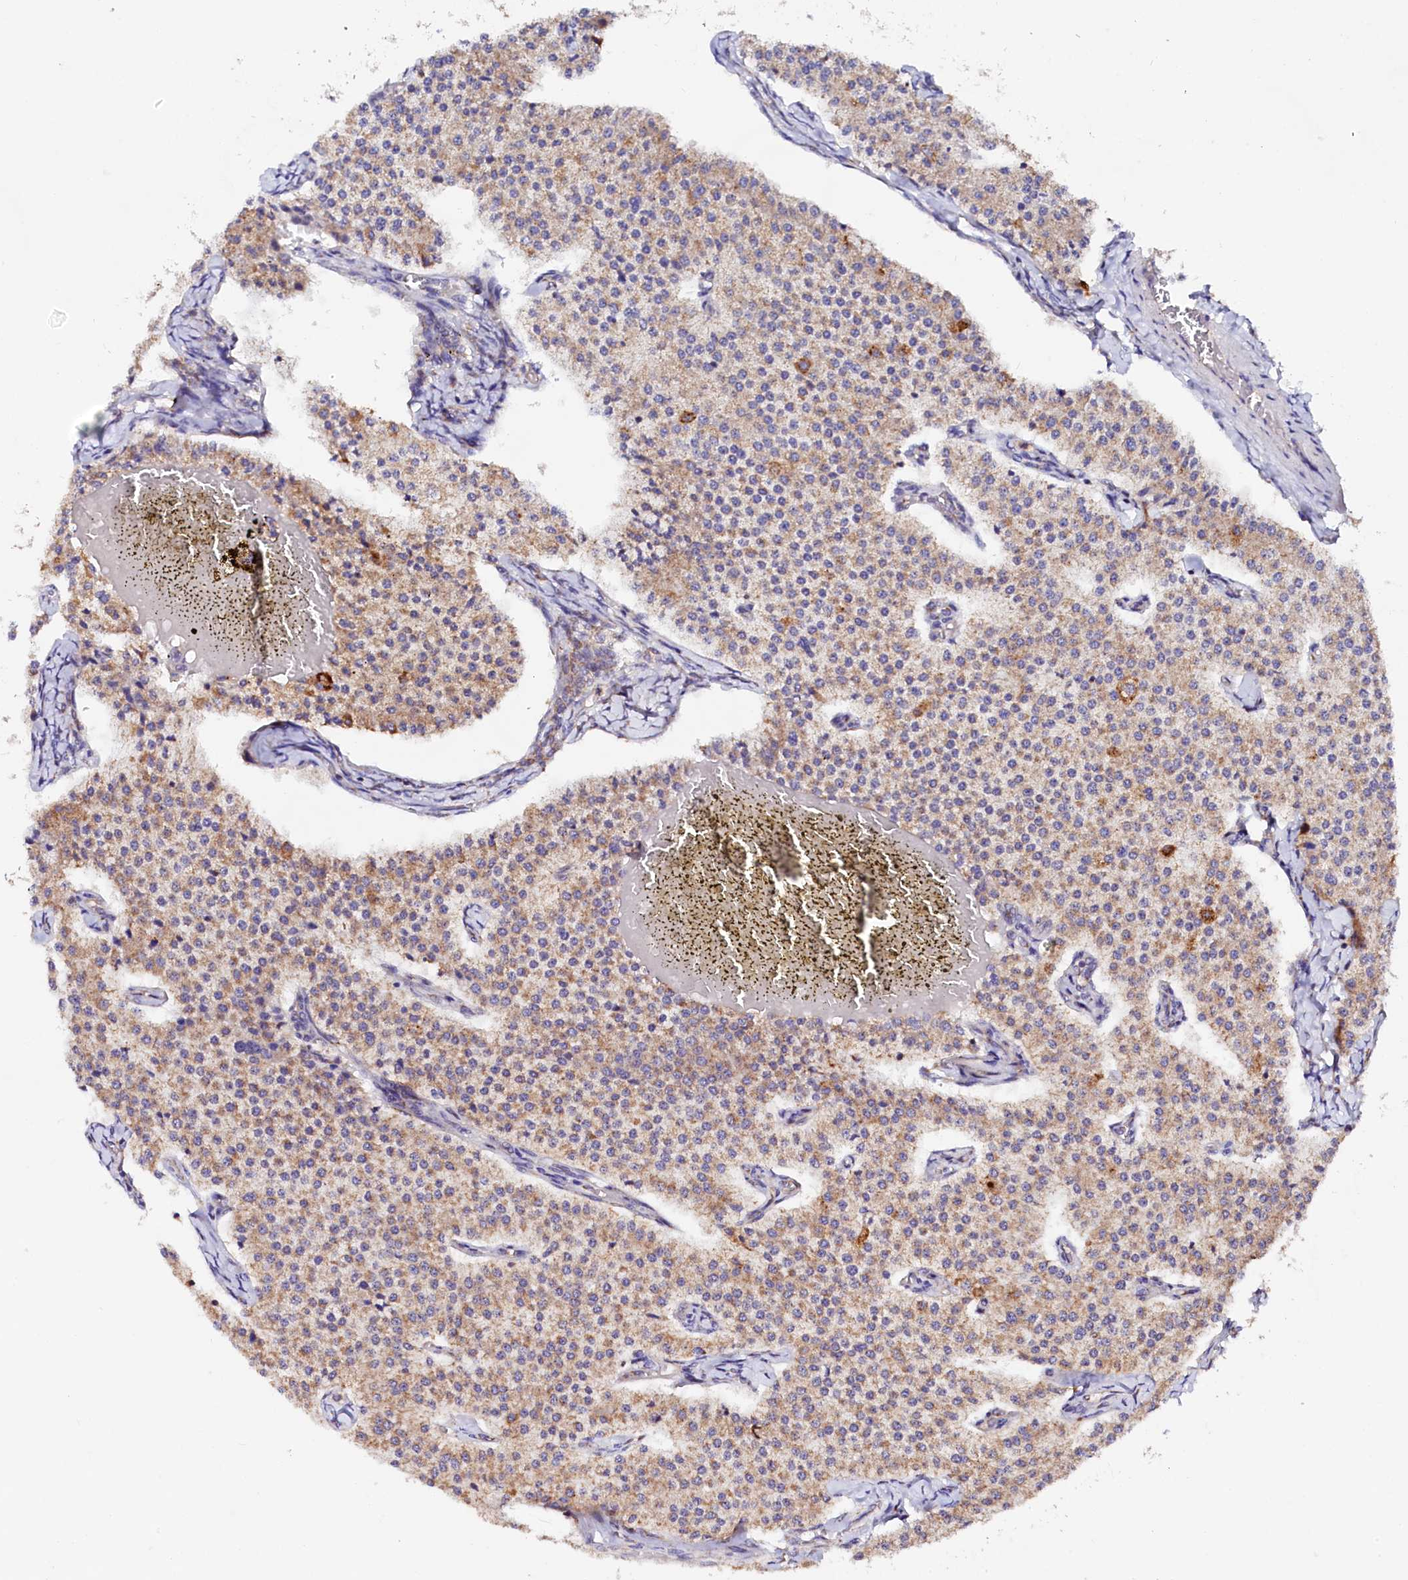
{"staining": {"intensity": "moderate", "quantity": ">75%", "location": "cytoplasmic/membranous"}, "tissue": "carcinoid", "cell_type": "Tumor cells", "image_type": "cancer", "snomed": [{"axis": "morphology", "description": "Carcinoid, malignant, NOS"}, {"axis": "topography", "description": "Colon"}], "caption": "Carcinoid was stained to show a protein in brown. There is medium levels of moderate cytoplasmic/membranous staining in approximately >75% of tumor cells.", "gene": "ST3GAL1", "patient": {"sex": "female", "age": 52}}